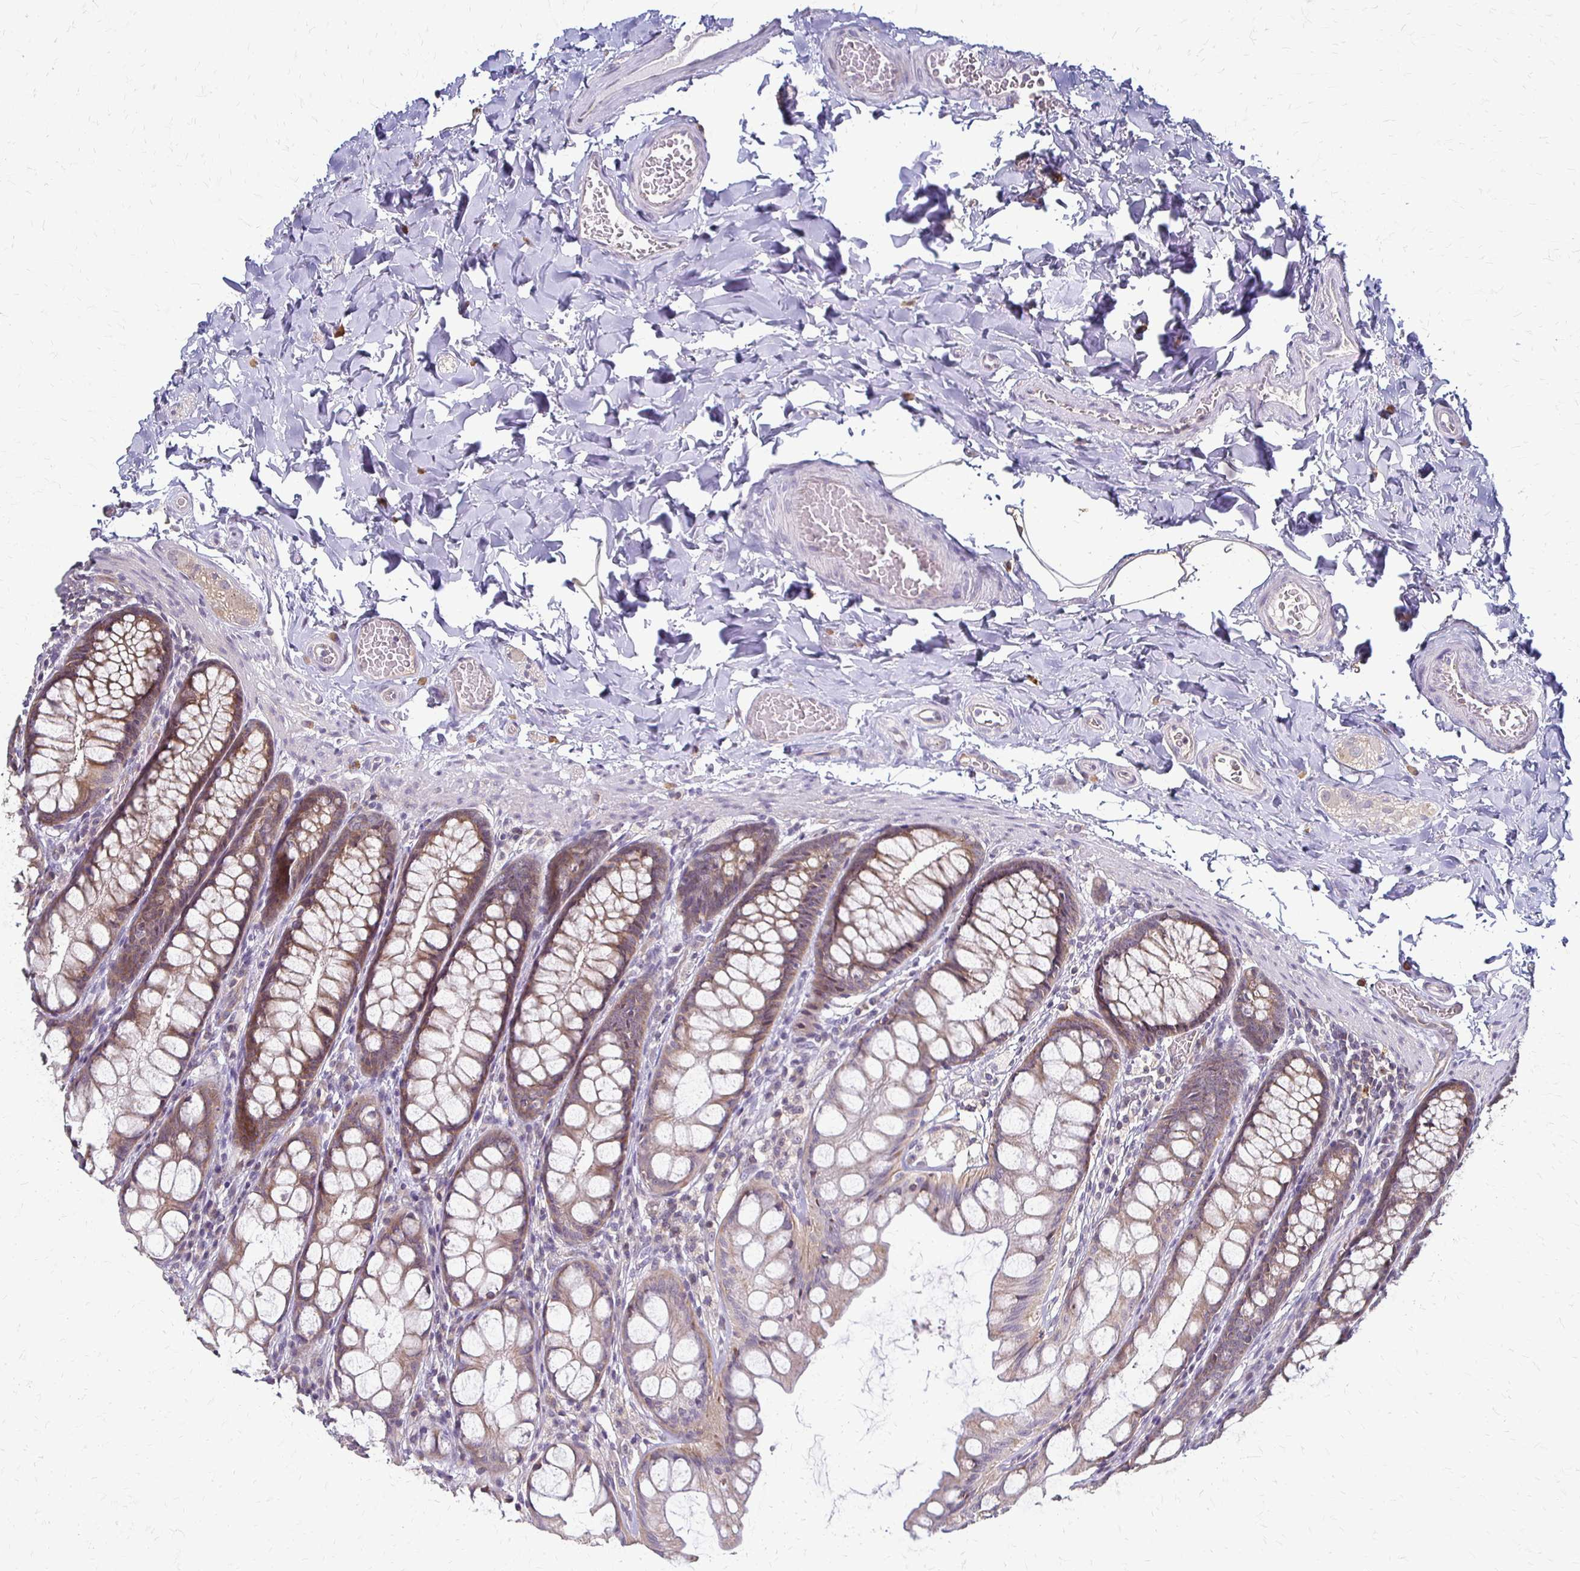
{"staining": {"intensity": "negative", "quantity": "none", "location": "none"}, "tissue": "colon", "cell_type": "Endothelial cells", "image_type": "normal", "snomed": [{"axis": "morphology", "description": "Normal tissue, NOS"}, {"axis": "topography", "description": "Colon"}], "caption": "The IHC micrograph has no significant positivity in endothelial cells of colon.", "gene": "SLC9A9", "patient": {"sex": "male", "age": 47}}